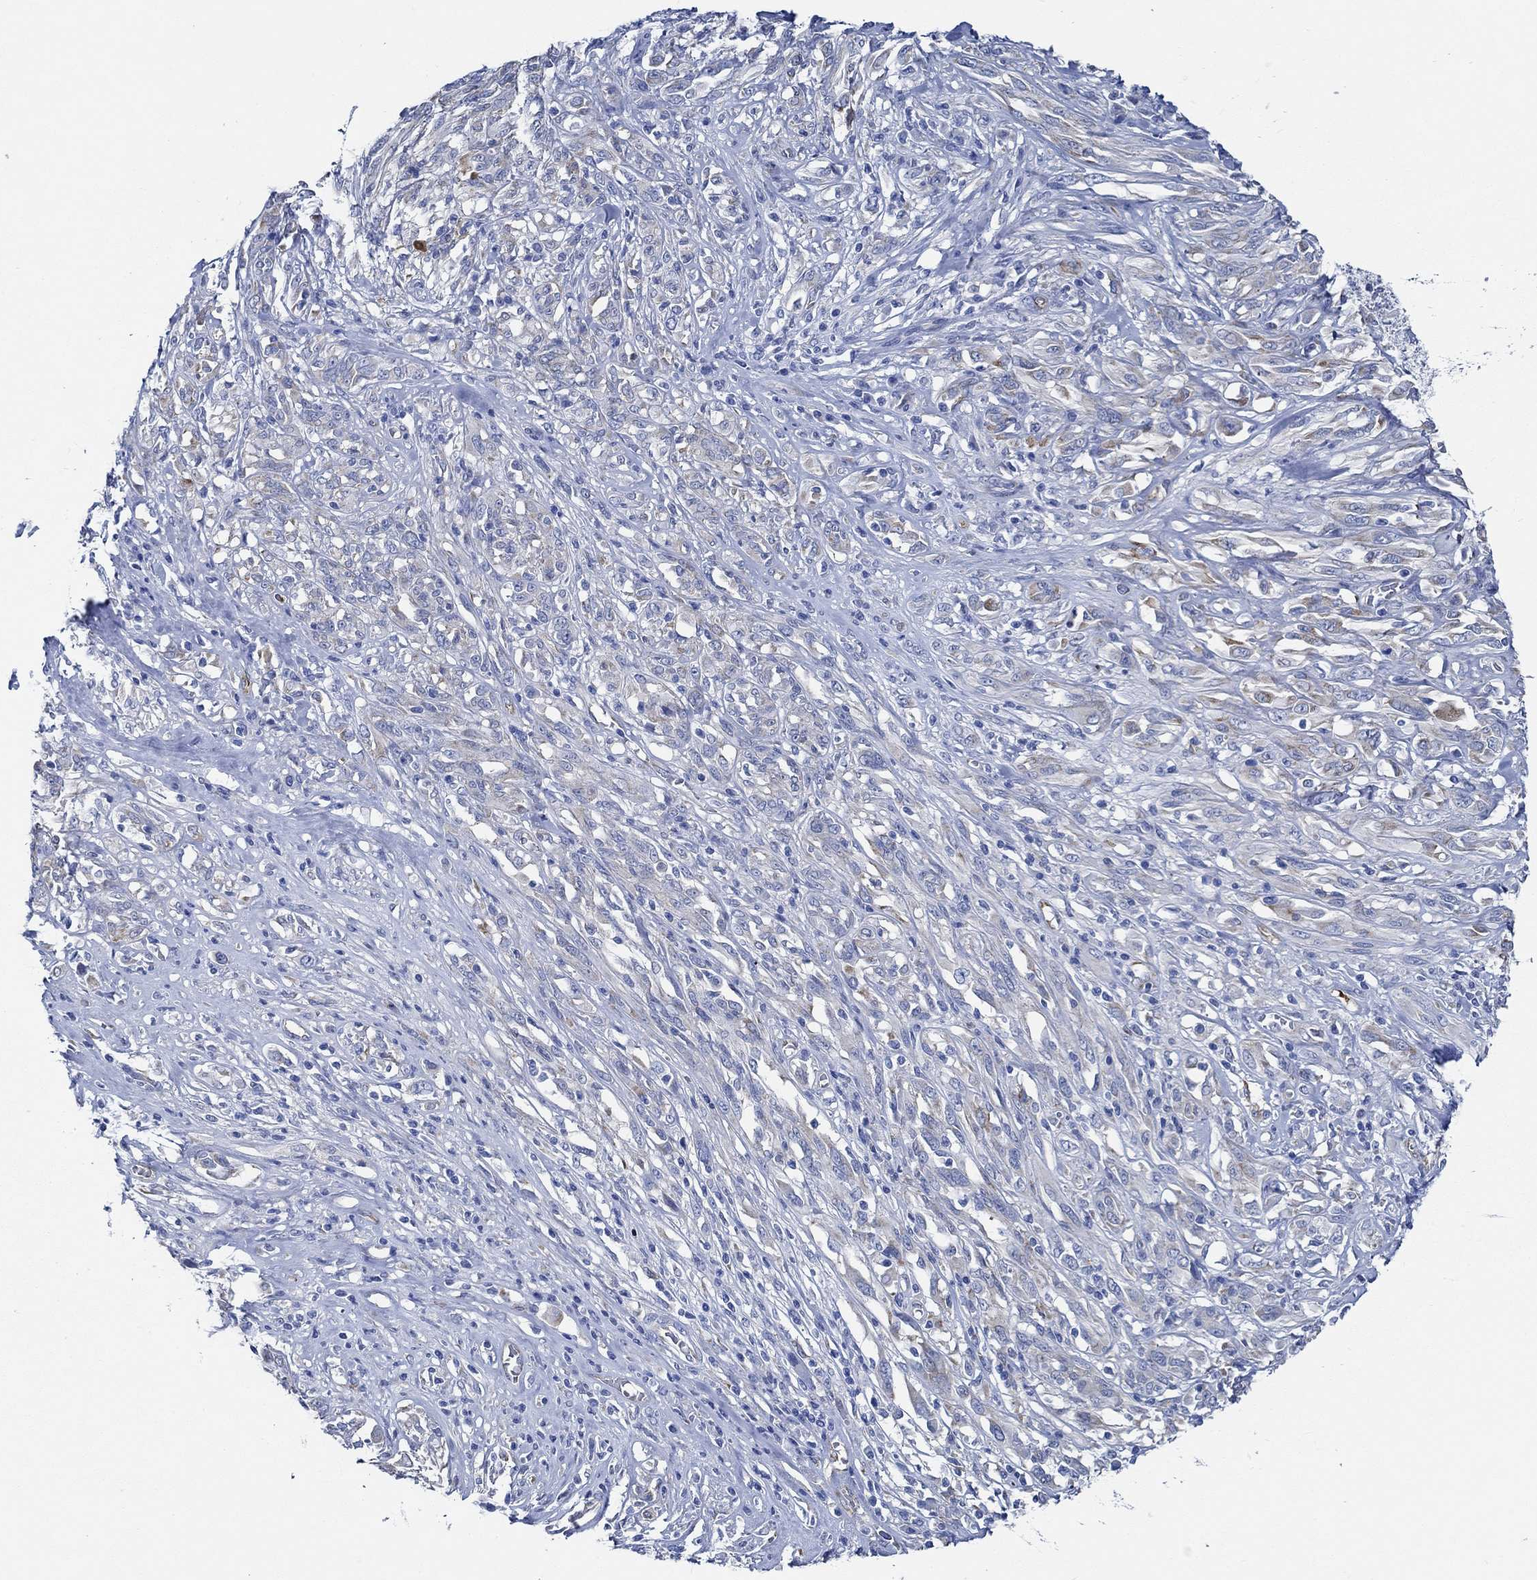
{"staining": {"intensity": "strong", "quantity": "<25%", "location": "cytoplasmic/membranous"}, "tissue": "melanoma", "cell_type": "Tumor cells", "image_type": "cancer", "snomed": [{"axis": "morphology", "description": "Malignant melanoma, NOS"}, {"axis": "topography", "description": "Skin"}], "caption": "Immunohistochemistry (DAB (3,3'-diaminobenzidine)) staining of melanoma displays strong cytoplasmic/membranous protein staining in about <25% of tumor cells. The protein is stained brown, and the nuclei are stained in blue (DAB (3,3'-diaminobenzidine) IHC with brightfield microscopy, high magnification).", "gene": "HECW2", "patient": {"sex": "female", "age": 91}}